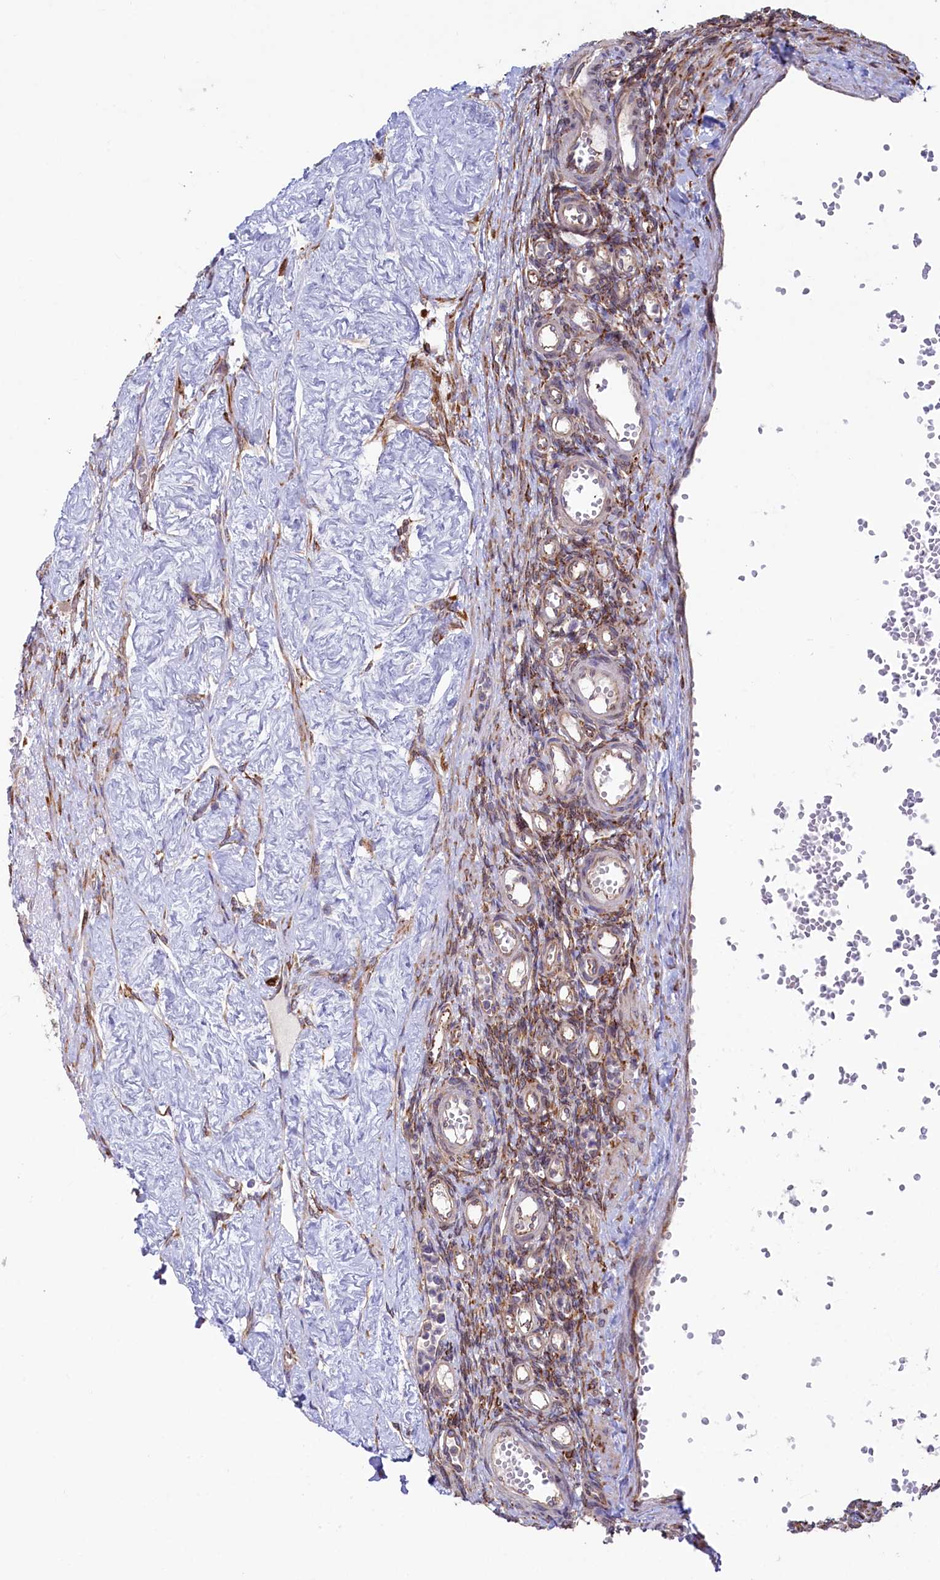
{"staining": {"intensity": "moderate", "quantity": "25%-75%", "location": "cytoplasmic/membranous"}, "tissue": "ovary", "cell_type": "Ovarian stroma cells", "image_type": "normal", "snomed": [{"axis": "morphology", "description": "Normal tissue, NOS"}, {"axis": "morphology", "description": "Cyst, NOS"}, {"axis": "topography", "description": "Ovary"}], "caption": "Immunohistochemical staining of benign ovary exhibits 25%-75% levels of moderate cytoplasmic/membranous protein positivity in about 25%-75% of ovarian stroma cells. Using DAB (3,3'-diaminobenzidine) (brown) and hematoxylin (blue) stains, captured at high magnification using brightfield microscopy.", "gene": "CHID1", "patient": {"sex": "female", "age": 33}}